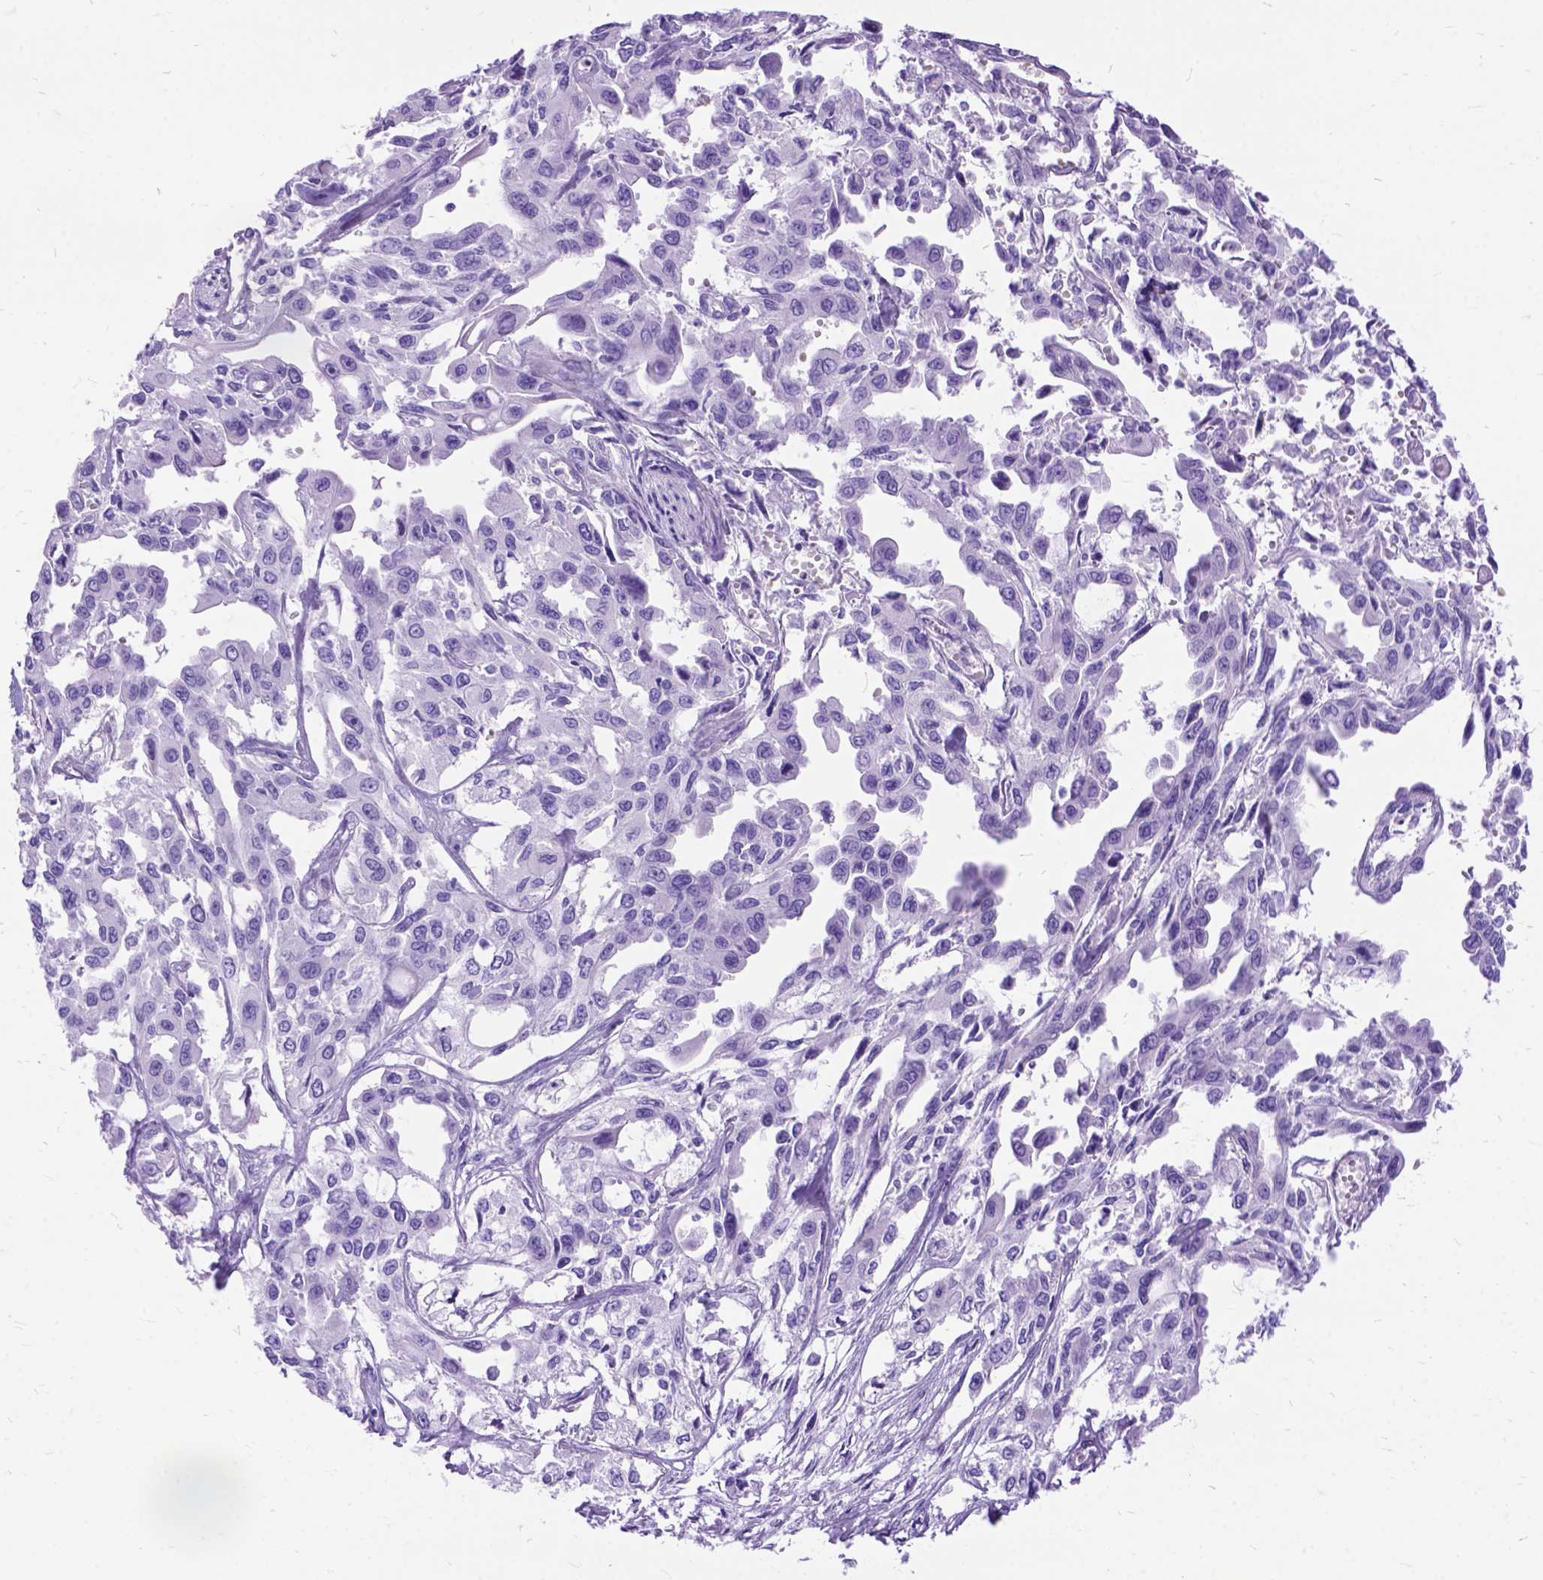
{"staining": {"intensity": "negative", "quantity": "none", "location": "none"}, "tissue": "pancreatic cancer", "cell_type": "Tumor cells", "image_type": "cancer", "snomed": [{"axis": "morphology", "description": "Adenocarcinoma, NOS"}, {"axis": "topography", "description": "Pancreas"}], "caption": "Immunohistochemical staining of human adenocarcinoma (pancreatic) exhibits no significant staining in tumor cells.", "gene": "ARL9", "patient": {"sex": "female", "age": 55}}